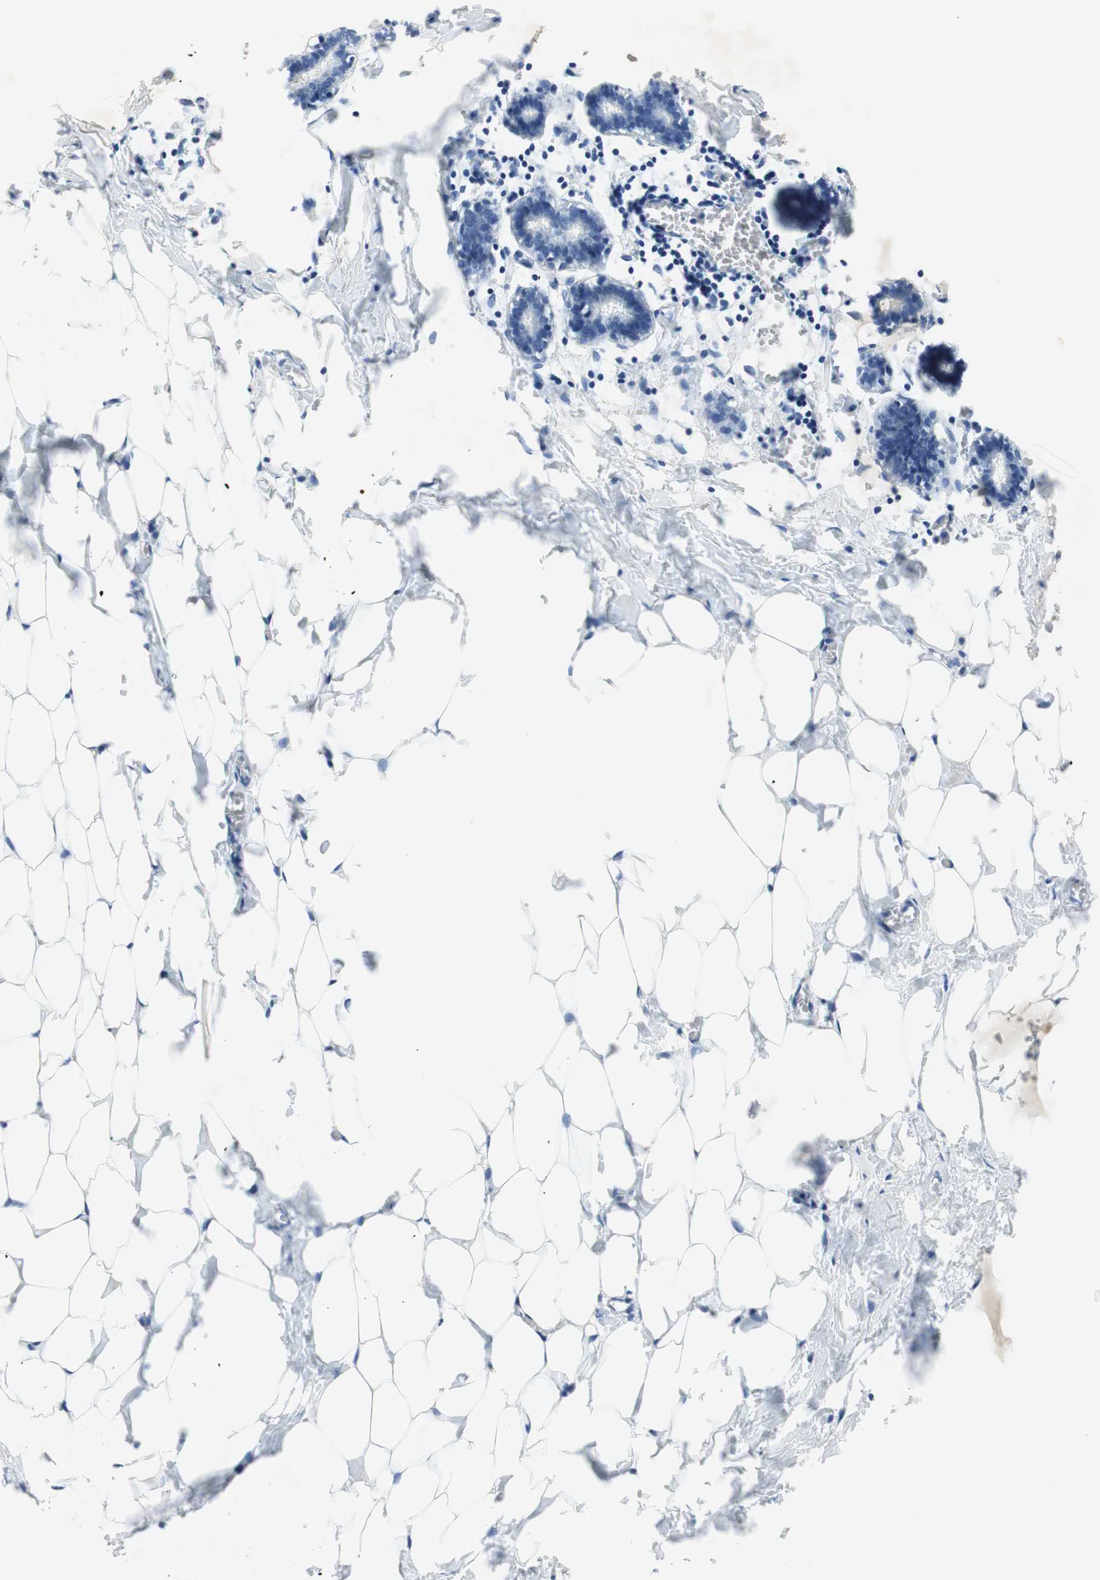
{"staining": {"intensity": "negative", "quantity": "none", "location": "none"}, "tissue": "breast", "cell_type": "Adipocytes", "image_type": "normal", "snomed": [{"axis": "morphology", "description": "Normal tissue, NOS"}, {"axis": "topography", "description": "Breast"}], "caption": "The photomicrograph demonstrates no staining of adipocytes in unremarkable breast. The staining is performed using DAB (3,3'-diaminobenzidine) brown chromogen with nuclei counter-stained in using hematoxylin.", "gene": "EPO", "patient": {"sex": "female", "age": 27}}